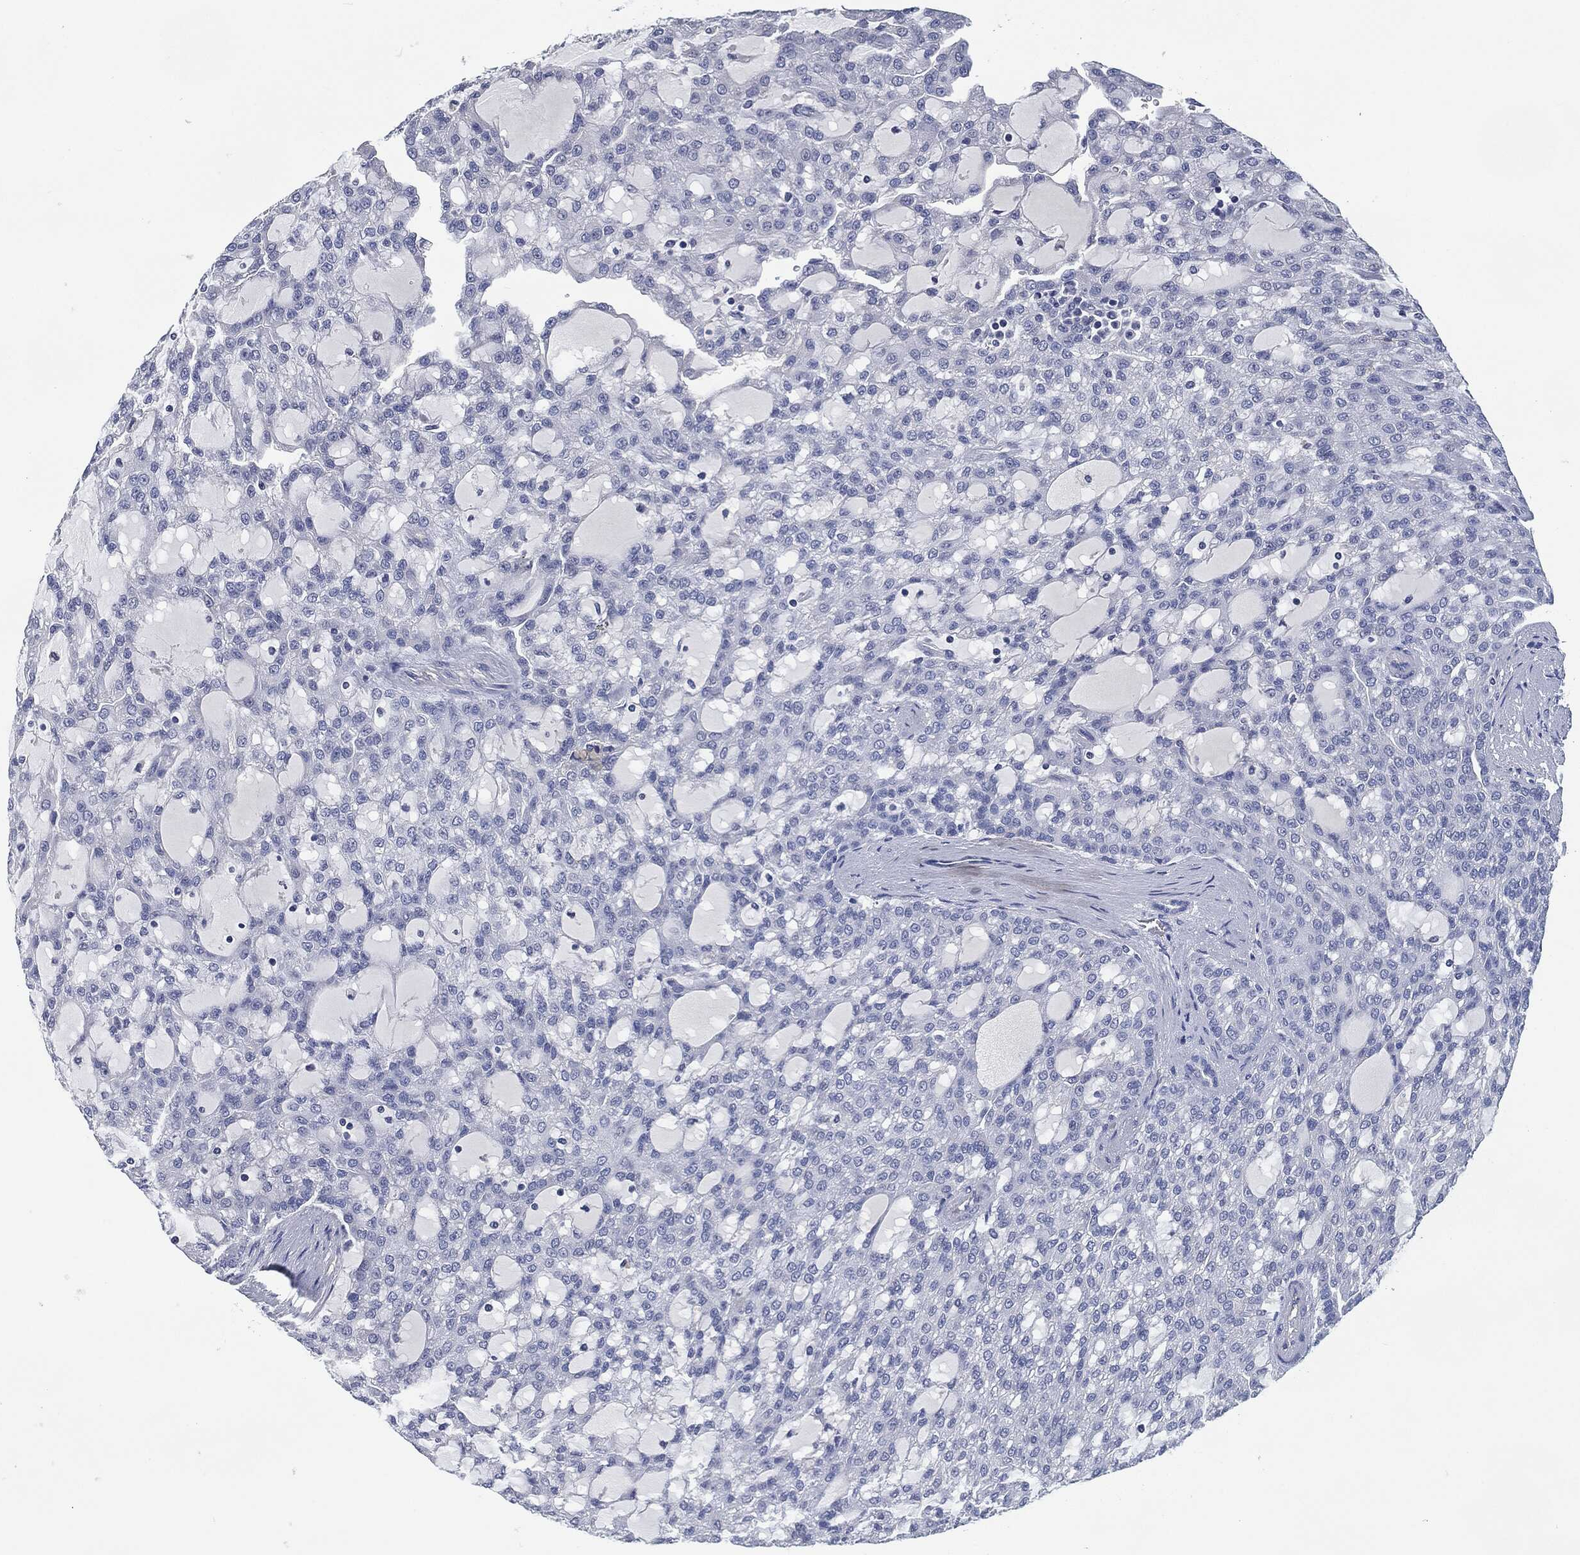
{"staining": {"intensity": "negative", "quantity": "none", "location": "none"}, "tissue": "renal cancer", "cell_type": "Tumor cells", "image_type": "cancer", "snomed": [{"axis": "morphology", "description": "Adenocarcinoma, NOS"}, {"axis": "topography", "description": "Kidney"}], "caption": "Immunohistochemistry photomicrograph of renal cancer stained for a protein (brown), which displays no staining in tumor cells.", "gene": "CD27", "patient": {"sex": "male", "age": 63}}